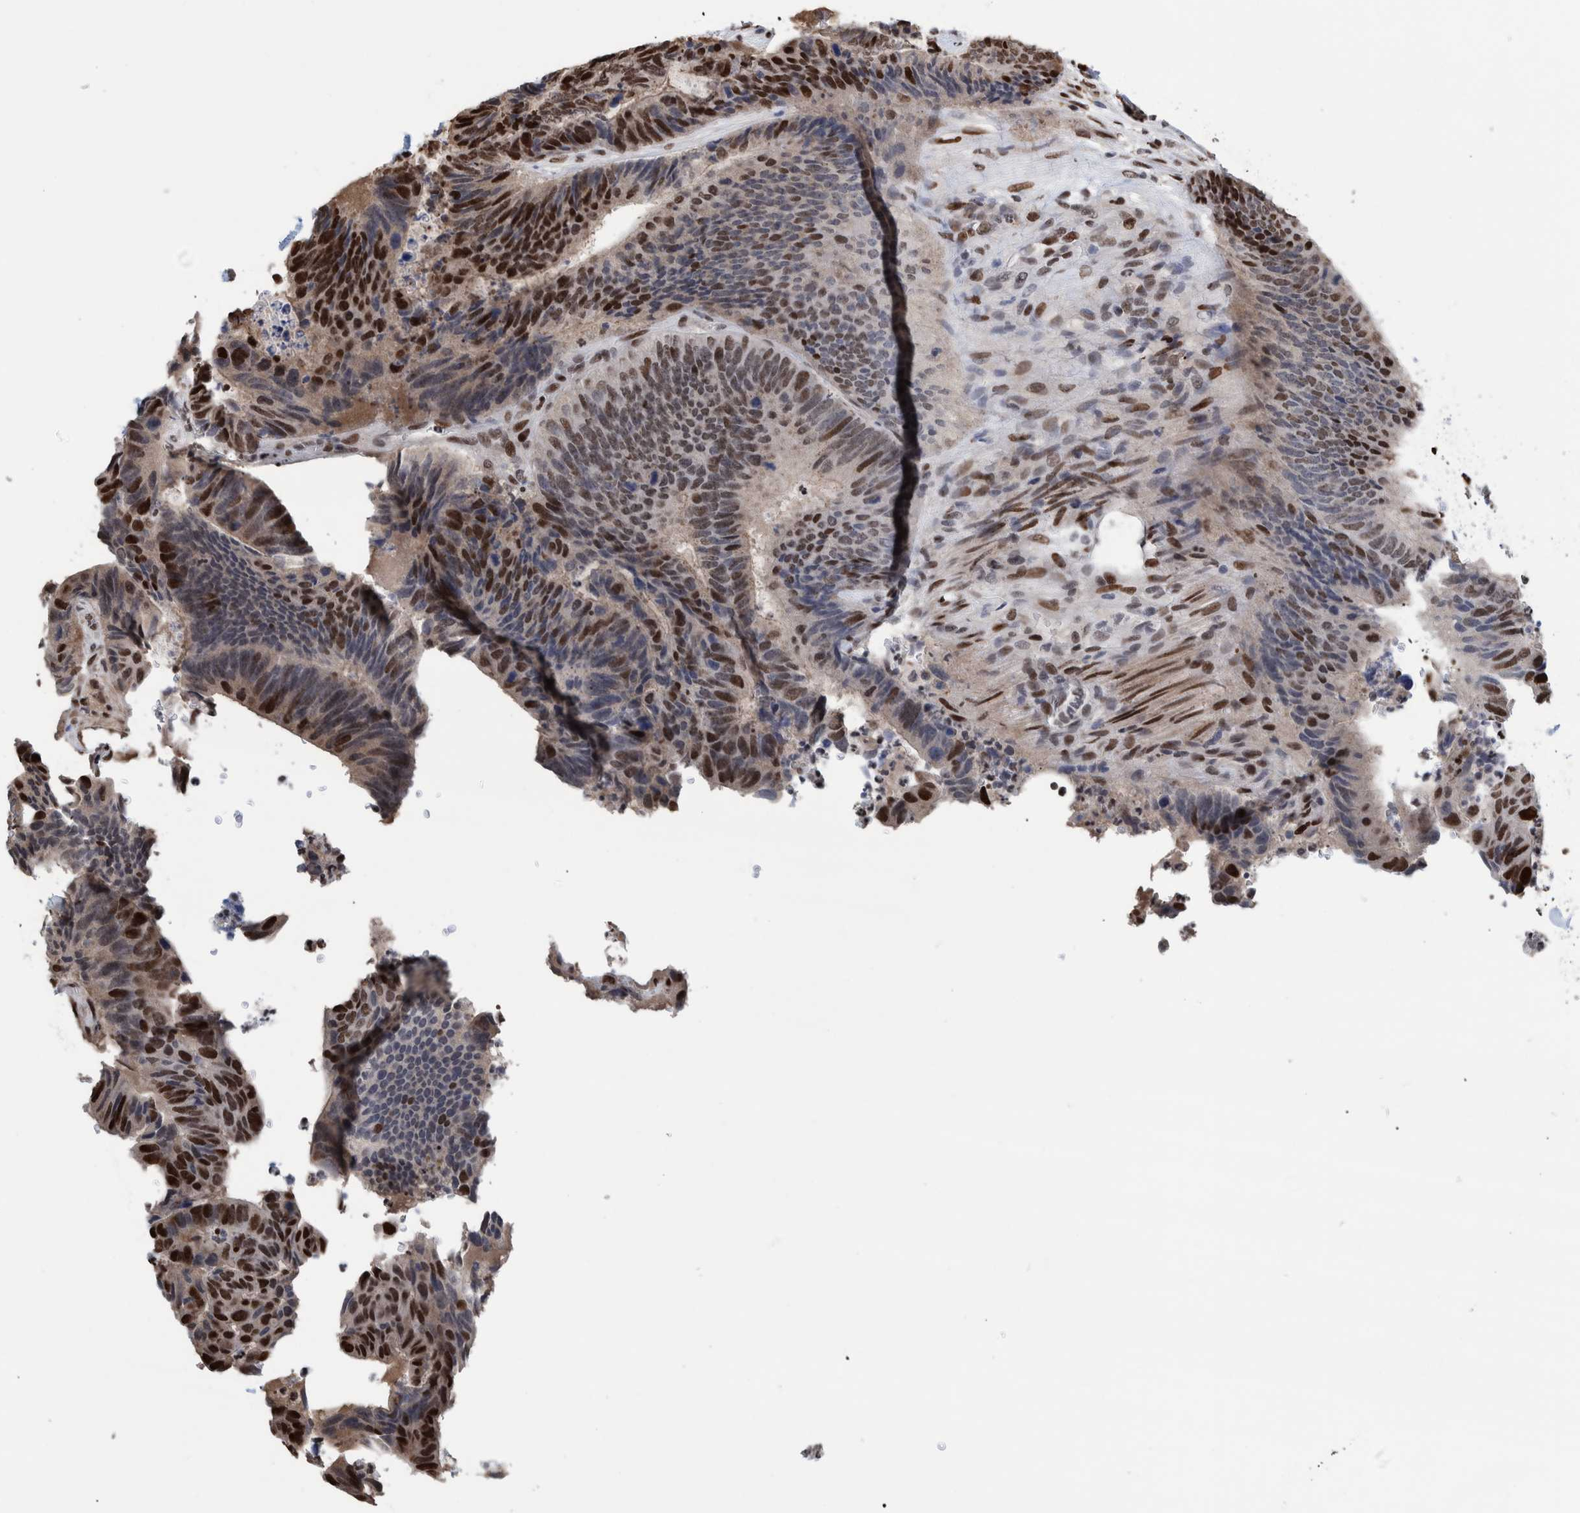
{"staining": {"intensity": "strong", "quantity": "25%-75%", "location": "cytoplasmic/membranous,nuclear"}, "tissue": "colorectal cancer", "cell_type": "Tumor cells", "image_type": "cancer", "snomed": [{"axis": "morphology", "description": "Adenocarcinoma, NOS"}, {"axis": "topography", "description": "Colon"}], "caption": "Protein expression analysis of colorectal cancer (adenocarcinoma) exhibits strong cytoplasmic/membranous and nuclear staining in about 25%-75% of tumor cells.", "gene": "HEATR9", "patient": {"sex": "male", "age": 56}}